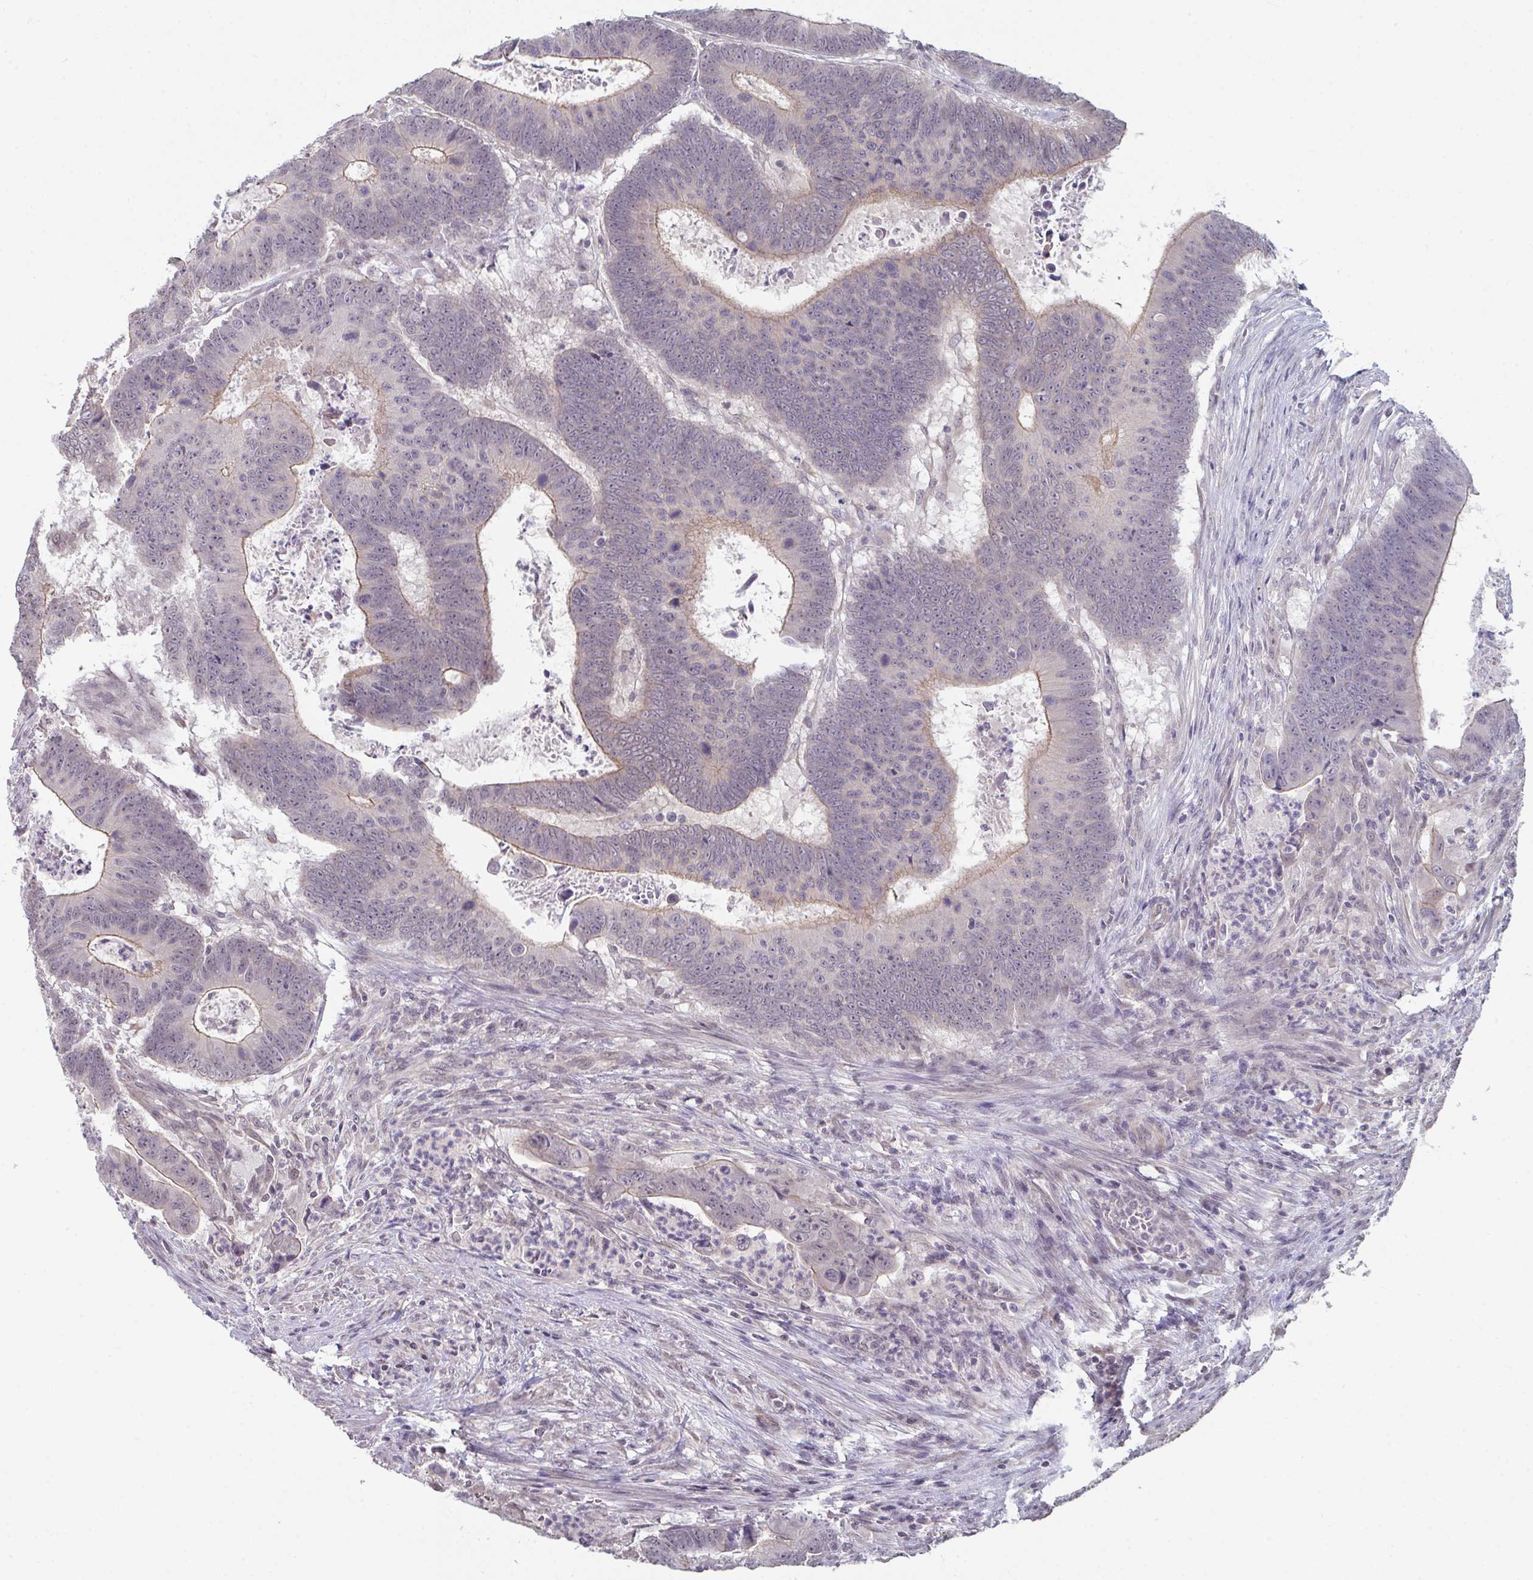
{"staining": {"intensity": "moderate", "quantity": "<25%", "location": "cytoplasmic/membranous"}, "tissue": "colorectal cancer", "cell_type": "Tumor cells", "image_type": "cancer", "snomed": [{"axis": "morphology", "description": "Adenocarcinoma, NOS"}, {"axis": "topography", "description": "Colon"}], "caption": "Brown immunohistochemical staining in colorectal adenocarcinoma reveals moderate cytoplasmic/membranous positivity in approximately <25% of tumor cells.", "gene": "ZNF214", "patient": {"sex": "male", "age": 62}}